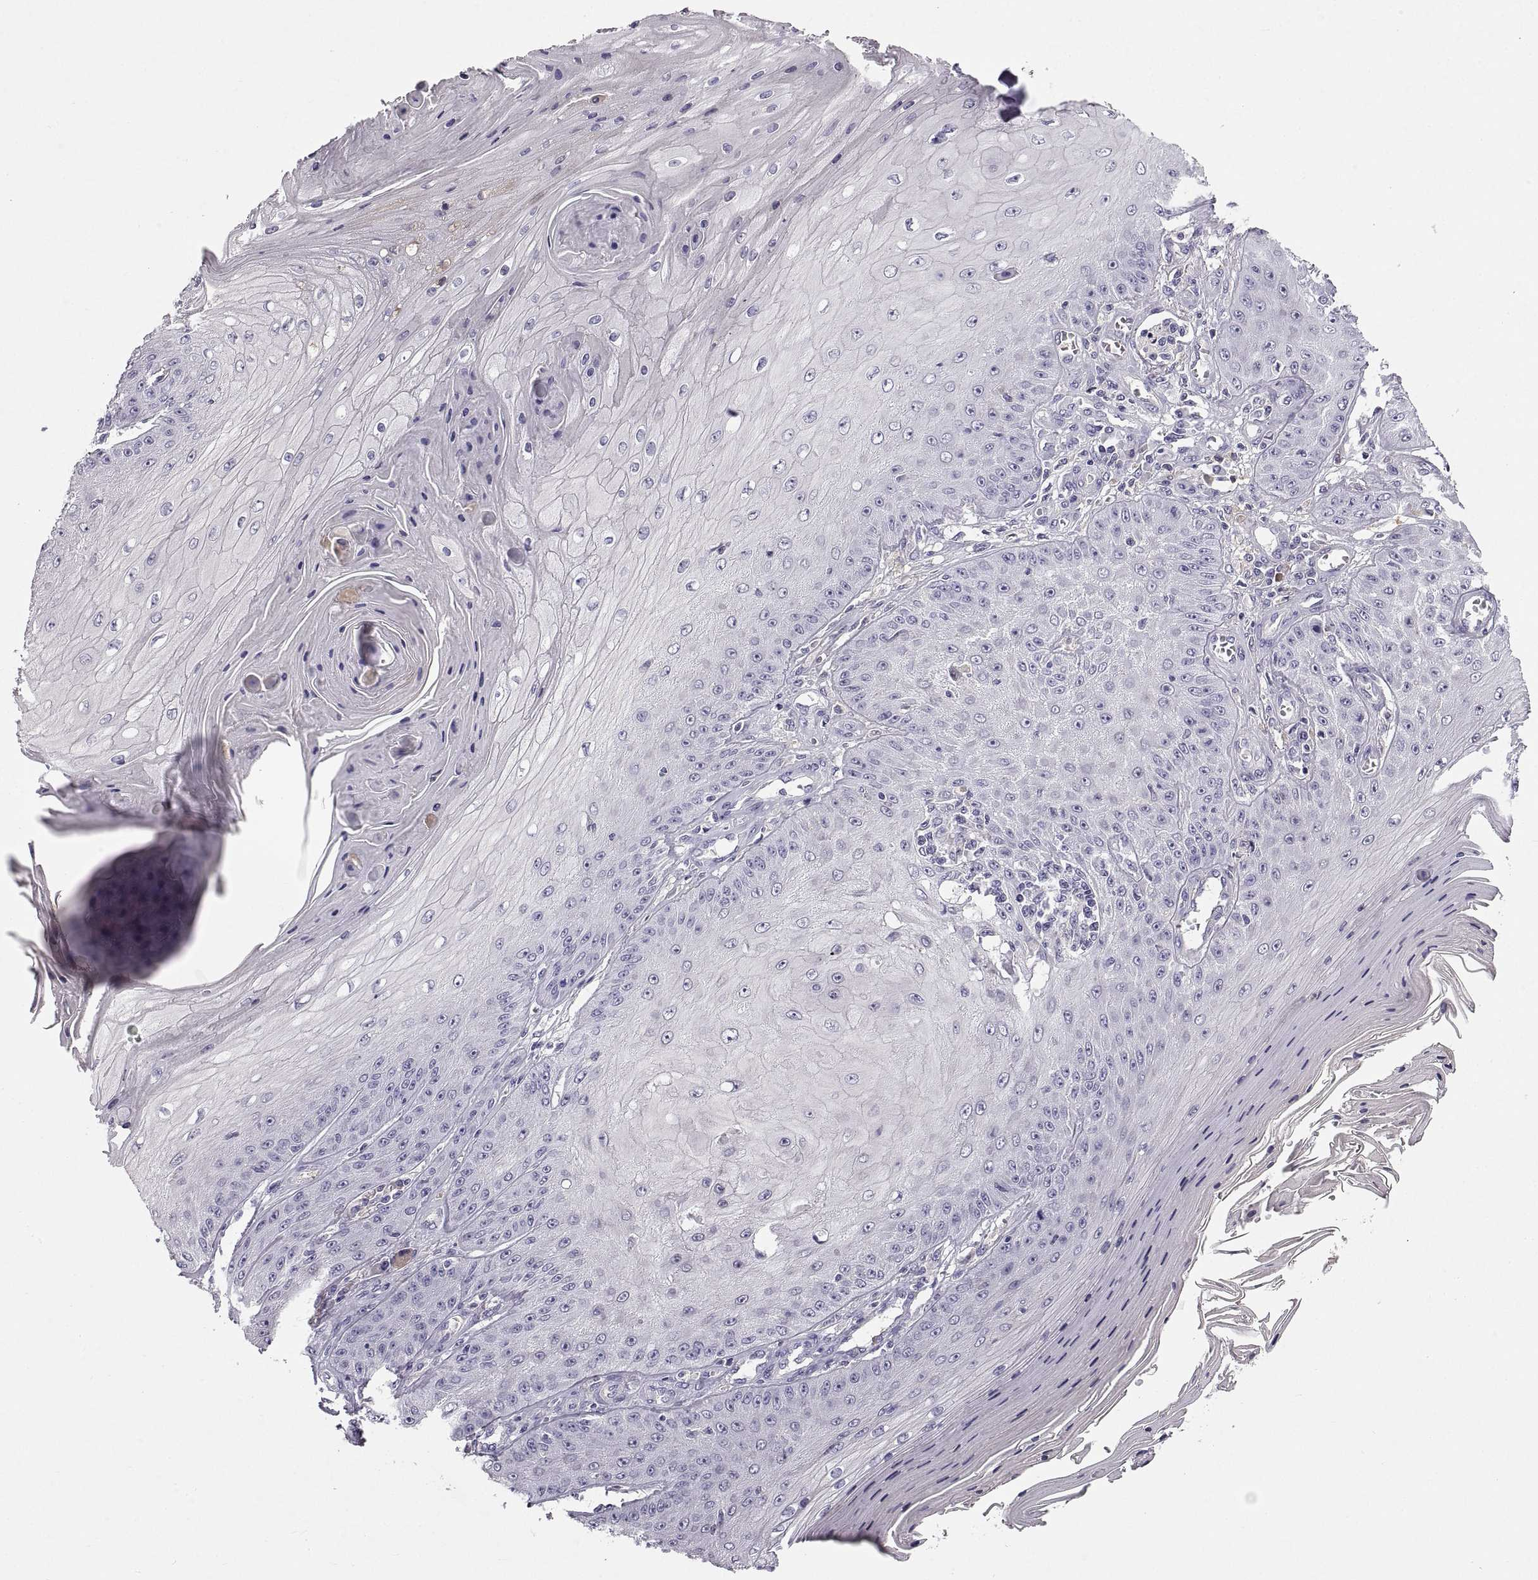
{"staining": {"intensity": "negative", "quantity": "none", "location": "none"}, "tissue": "skin cancer", "cell_type": "Tumor cells", "image_type": "cancer", "snomed": [{"axis": "morphology", "description": "Squamous cell carcinoma, NOS"}, {"axis": "topography", "description": "Skin"}], "caption": "High magnification brightfield microscopy of skin squamous cell carcinoma stained with DAB (3,3'-diaminobenzidine) (brown) and counterstained with hematoxylin (blue): tumor cells show no significant positivity.", "gene": "ADAM32", "patient": {"sex": "male", "age": 70}}